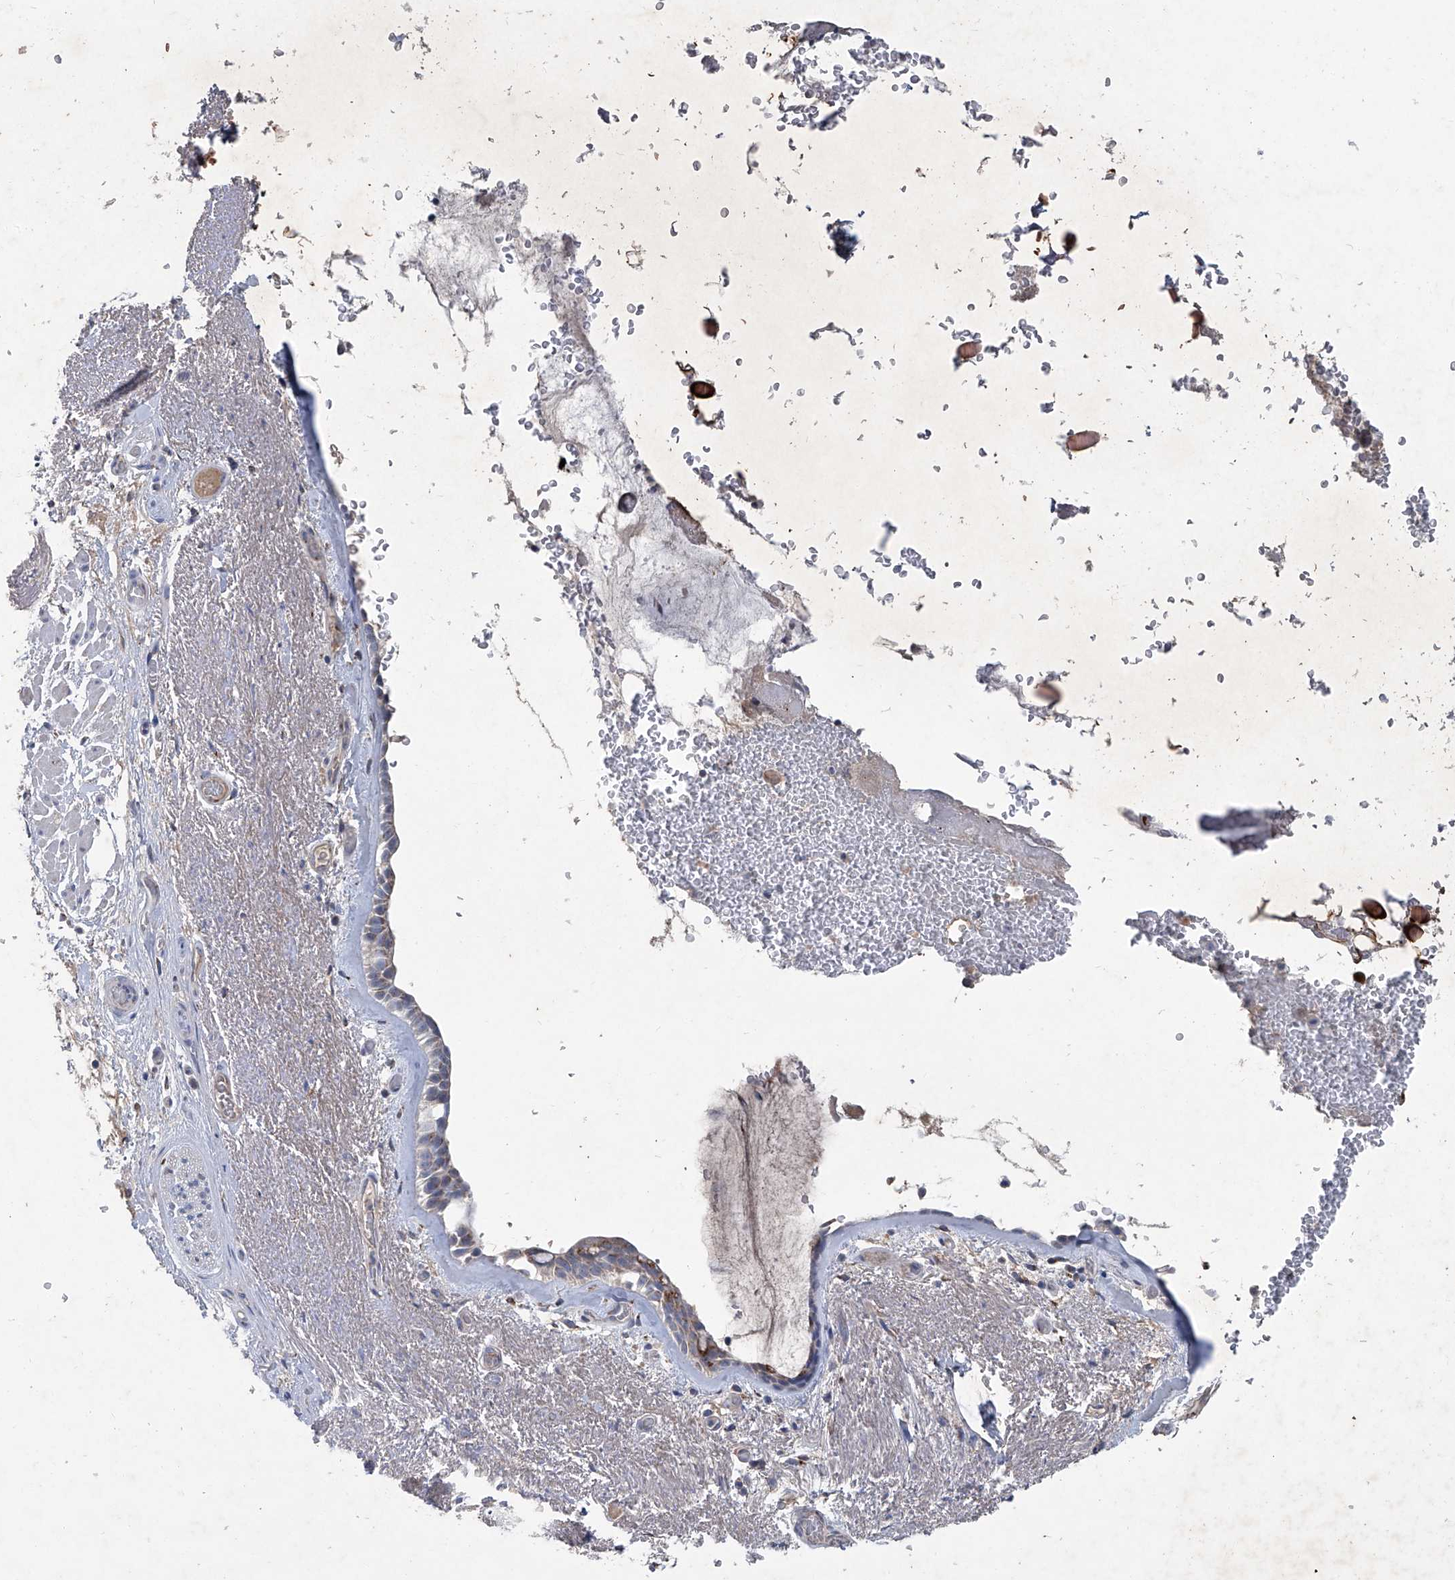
{"staining": {"intensity": "weak", "quantity": "<25%", "location": "cytoplasmic/membranous"}, "tissue": "bronchus", "cell_type": "Respiratory epithelial cells", "image_type": "normal", "snomed": [{"axis": "morphology", "description": "Normal tissue, NOS"}, {"axis": "morphology", "description": "Squamous cell carcinoma, NOS"}, {"axis": "topography", "description": "Lymph node"}, {"axis": "topography", "description": "Bronchus"}, {"axis": "topography", "description": "Lung"}], "caption": "High magnification brightfield microscopy of benign bronchus stained with DAB (brown) and counterstained with hematoxylin (blue): respiratory epithelial cells show no significant positivity. (DAB (3,3'-diaminobenzidine) immunohistochemistry (IHC) with hematoxylin counter stain).", "gene": "PCSK5", "patient": {"sex": "male", "age": 66}}